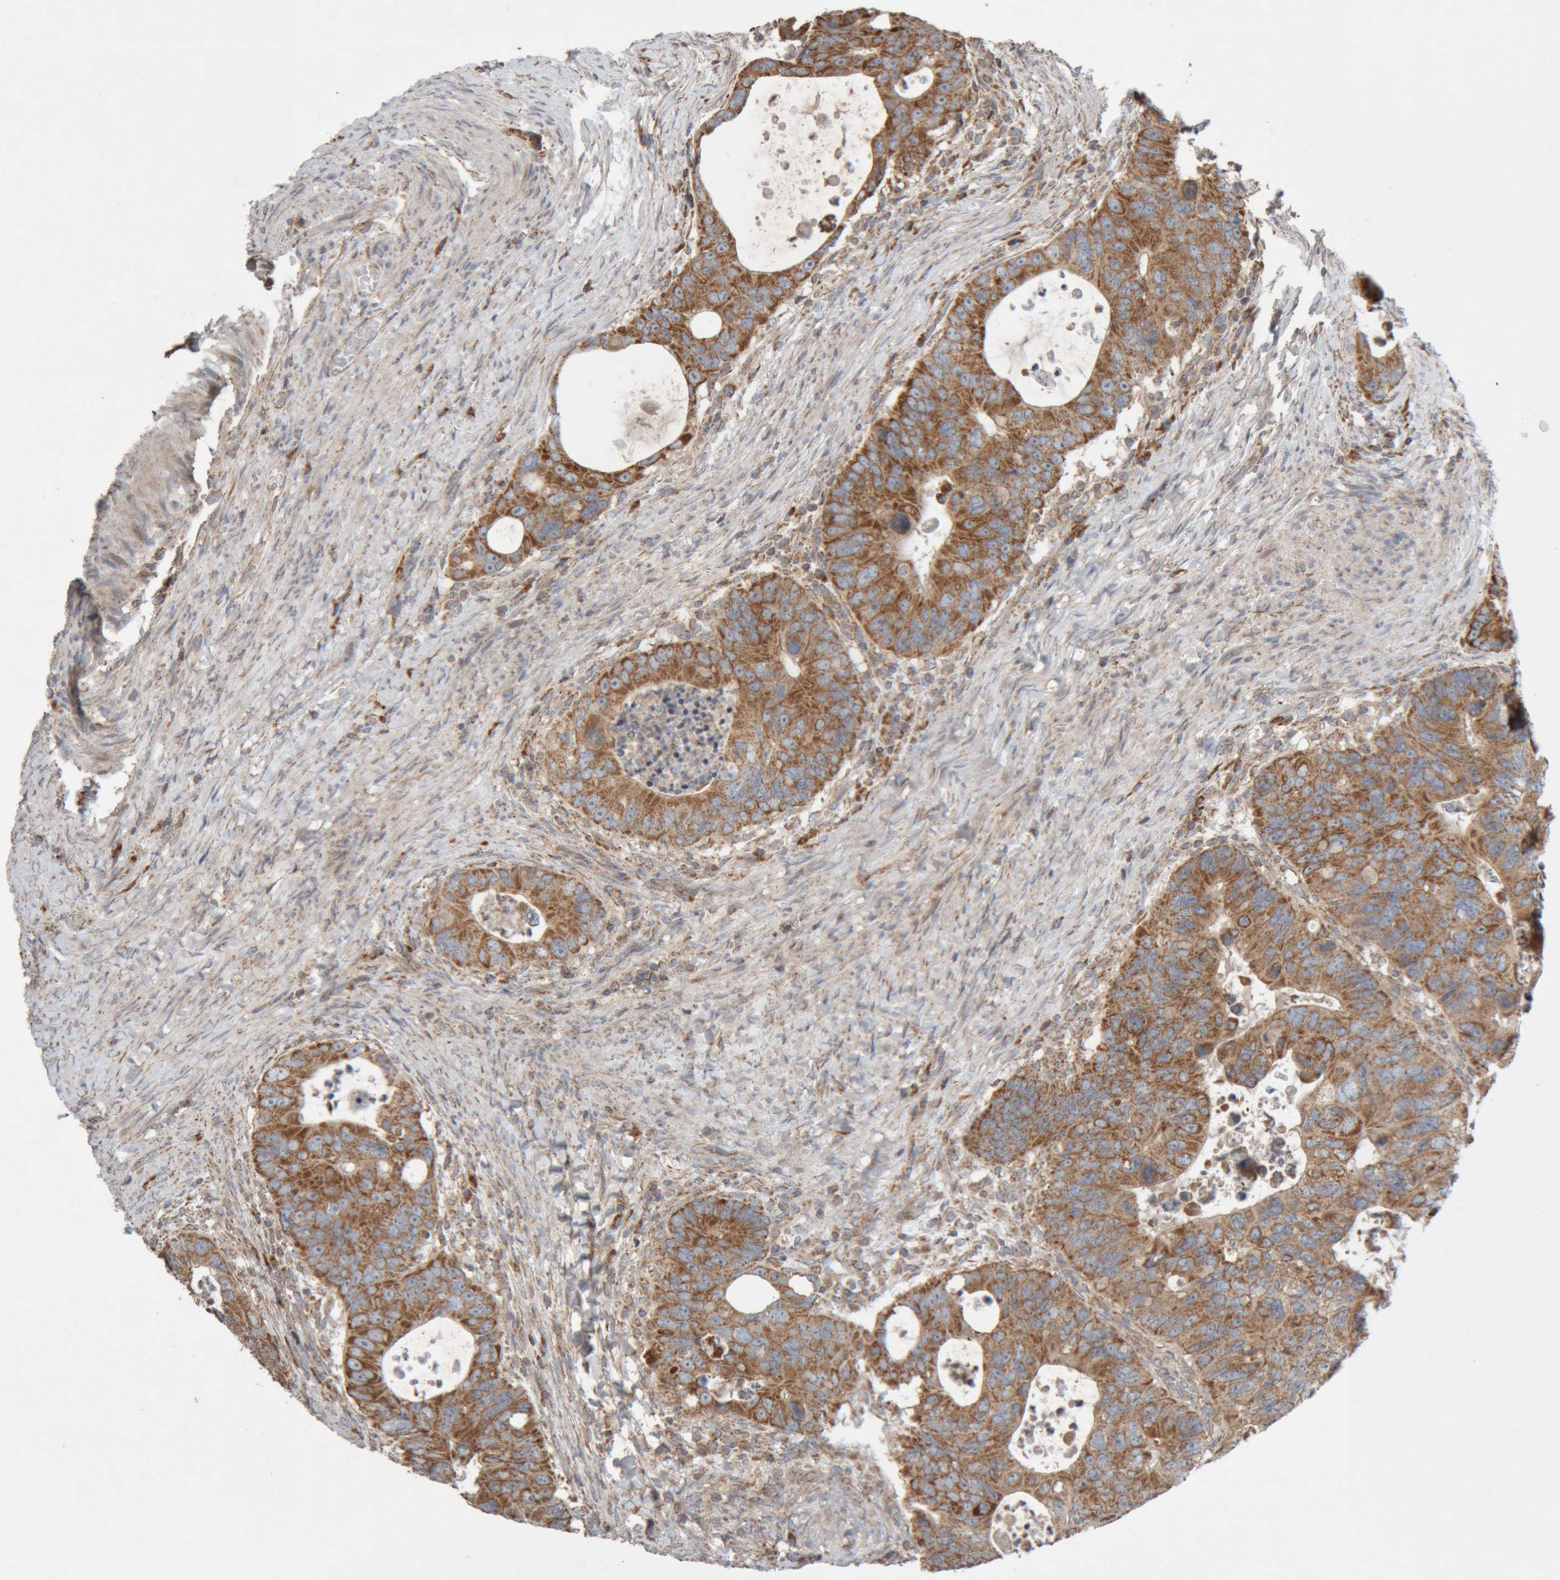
{"staining": {"intensity": "strong", "quantity": ">75%", "location": "cytoplasmic/membranous"}, "tissue": "colorectal cancer", "cell_type": "Tumor cells", "image_type": "cancer", "snomed": [{"axis": "morphology", "description": "Adenocarcinoma, NOS"}, {"axis": "topography", "description": "Rectum"}], "caption": "Colorectal cancer was stained to show a protein in brown. There is high levels of strong cytoplasmic/membranous staining in approximately >75% of tumor cells.", "gene": "KIF21B", "patient": {"sex": "male", "age": 59}}